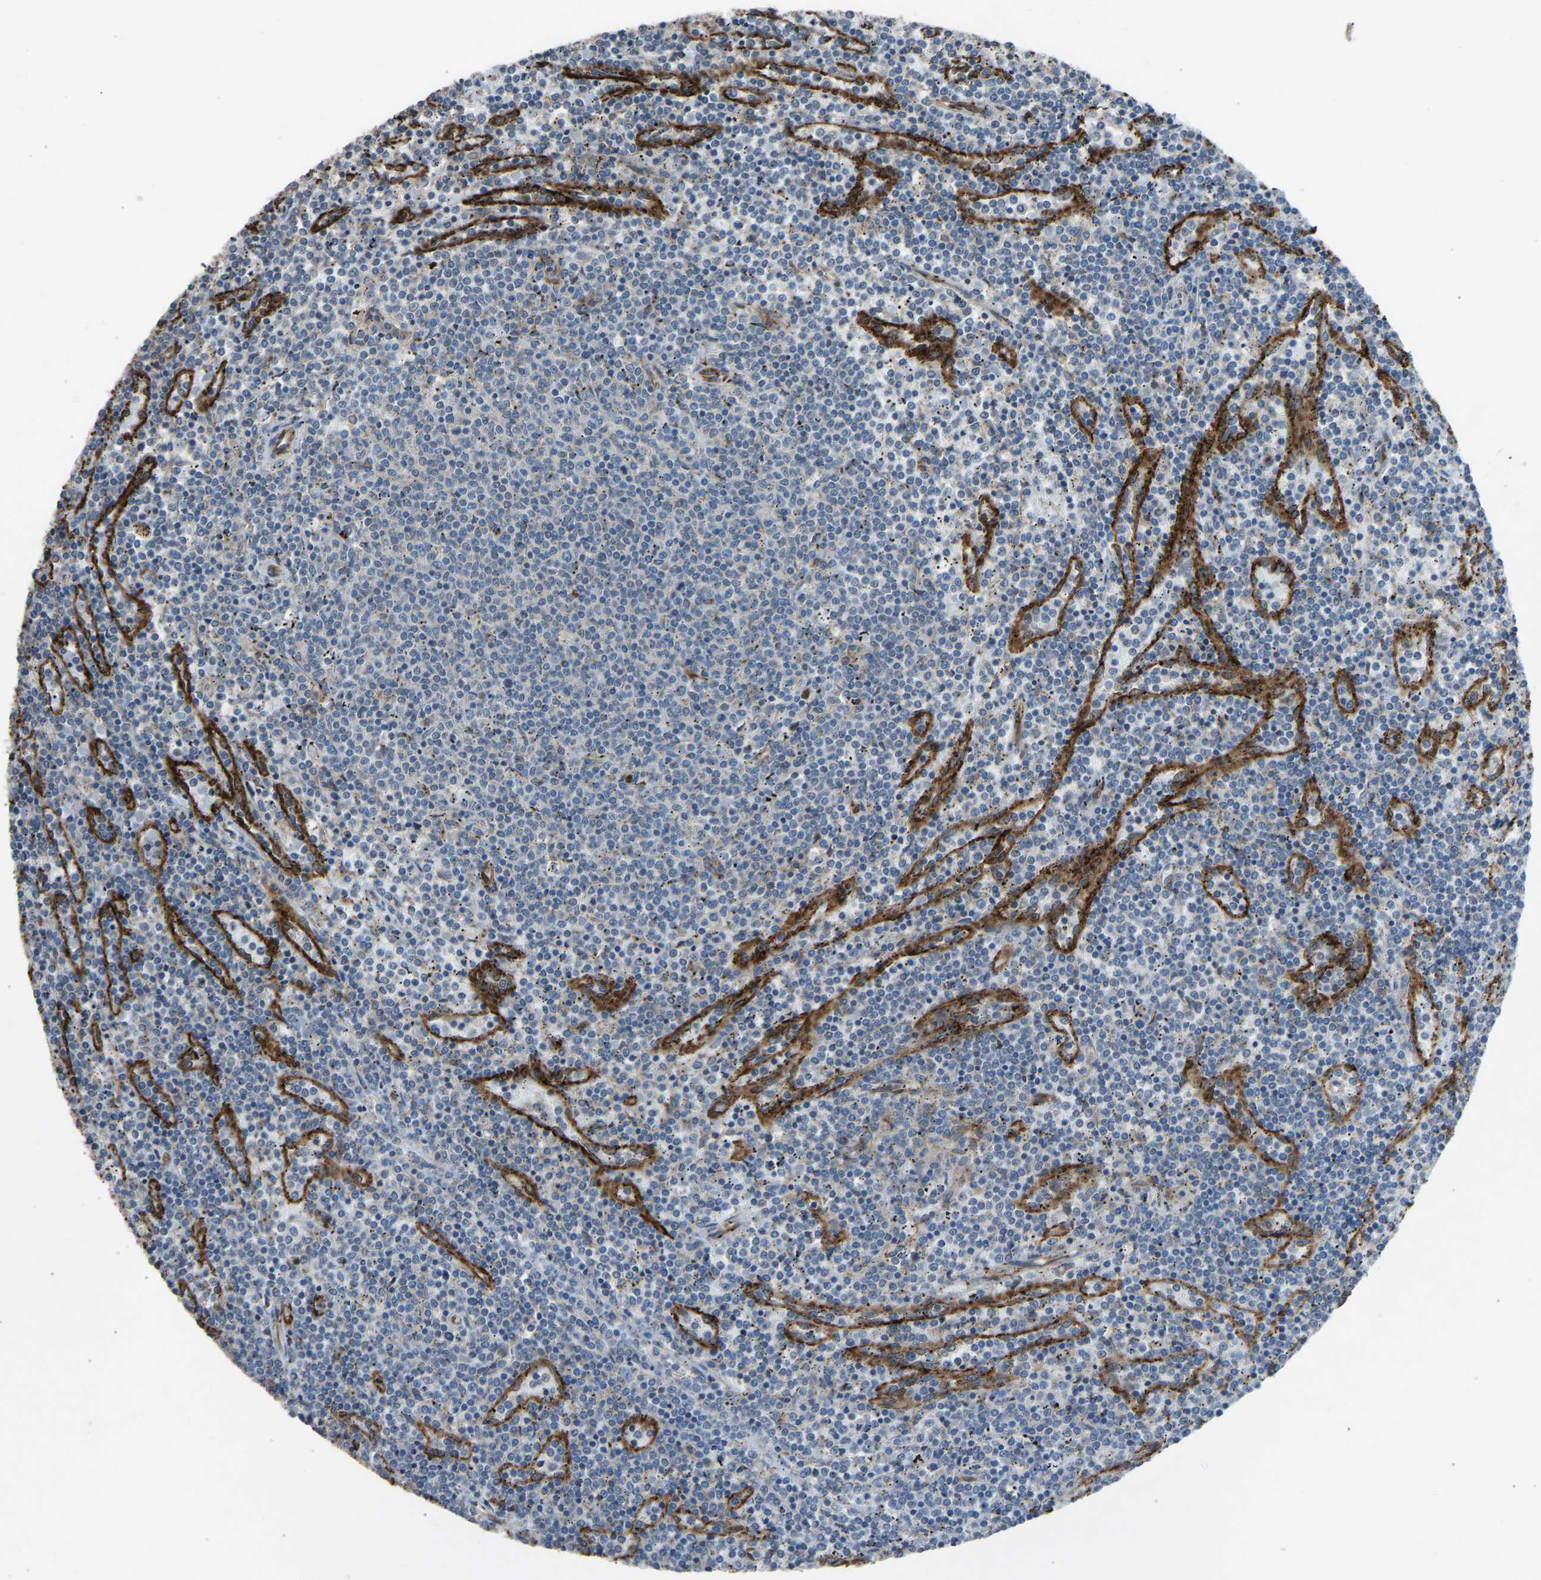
{"staining": {"intensity": "negative", "quantity": "none", "location": "none"}, "tissue": "lymphoma", "cell_type": "Tumor cells", "image_type": "cancer", "snomed": [{"axis": "morphology", "description": "Malignant lymphoma, non-Hodgkin's type, Low grade"}, {"axis": "topography", "description": "Spleen"}], "caption": "The IHC histopathology image has no significant staining in tumor cells of lymphoma tissue.", "gene": "SLC43A1", "patient": {"sex": "female", "age": 50}}